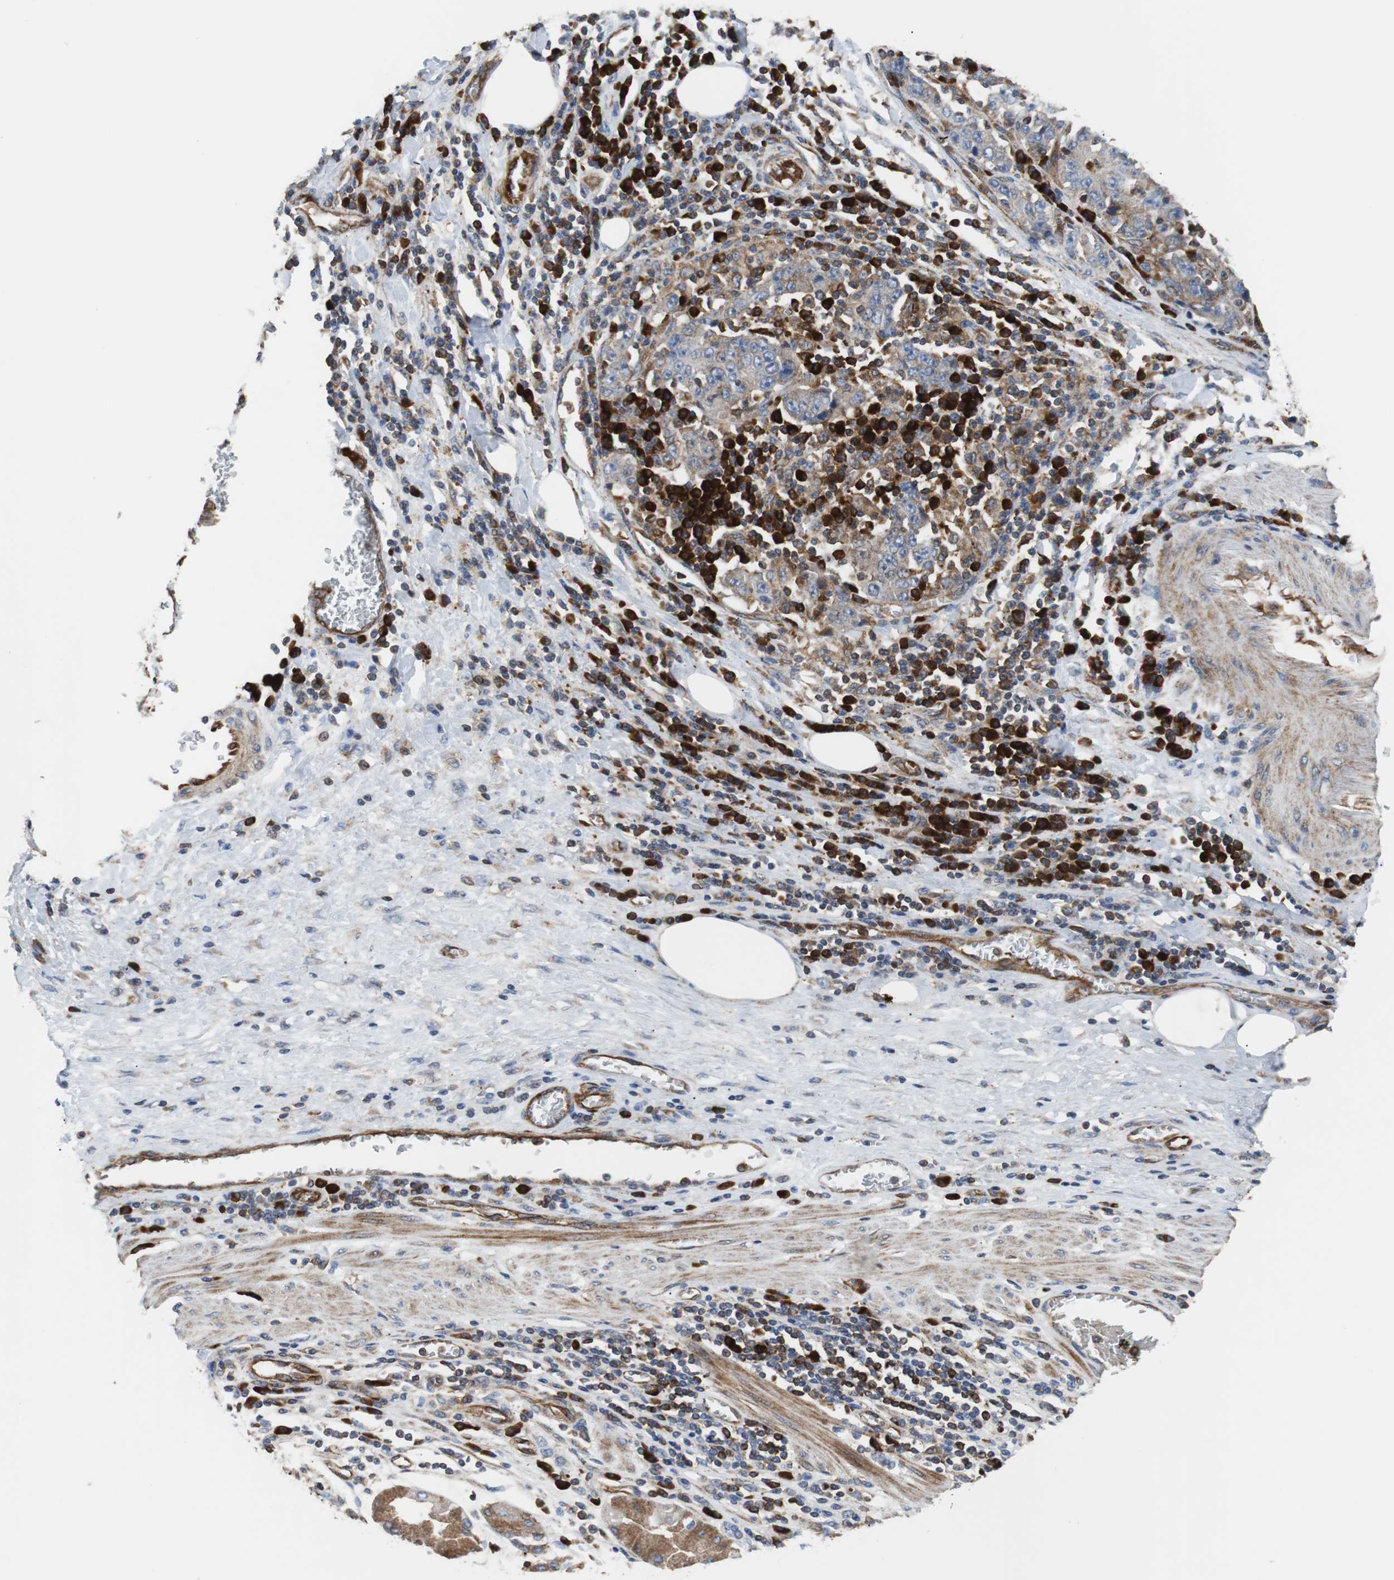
{"staining": {"intensity": "negative", "quantity": "none", "location": "none"}, "tissue": "stomach cancer", "cell_type": "Tumor cells", "image_type": "cancer", "snomed": [{"axis": "morphology", "description": "Normal tissue, NOS"}, {"axis": "morphology", "description": "Adenocarcinoma, NOS"}, {"axis": "topography", "description": "Stomach, upper"}, {"axis": "topography", "description": "Stomach"}], "caption": "High magnification brightfield microscopy of adenocarcinoma (stomach) stained with DAB (3,3'-diaminobenzidine) (brown) and counterstained with hematoxylin (blue): tumor cells show no significant staining. The staining is performed using DAB brown chromogen with nuclei counter-stained in using hematoxylin.", "gene": "PLCG2", "patient": {"sex": "male", "age": 59}}